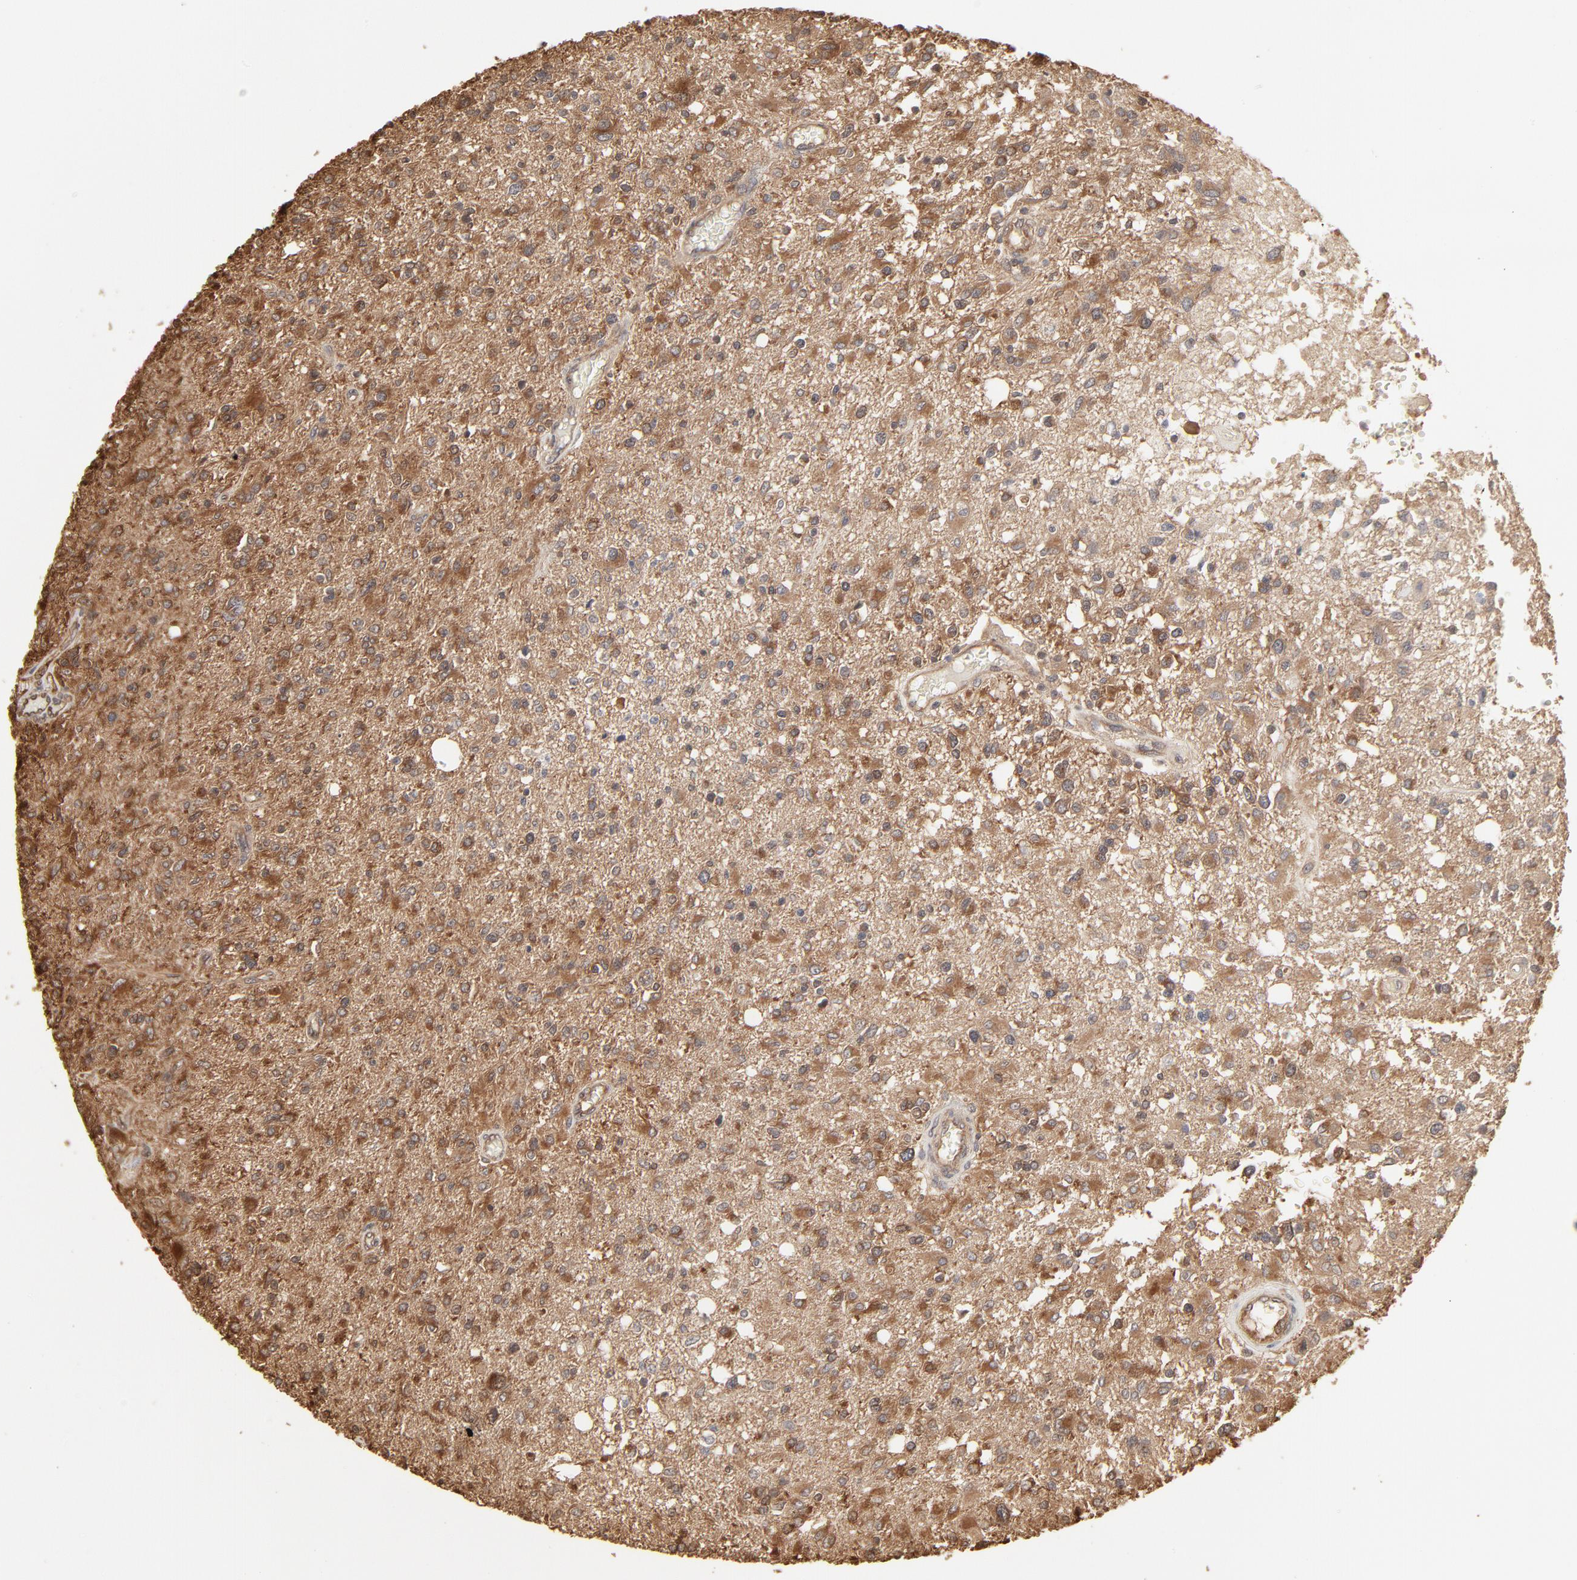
{"staining": {"intensity": "moderate", "quantity": ">75%", "location": "cytoplasmic/membranous"}, "tissue": "glioma", "cell_type": "Tumor cells", "image_type": "cancer", "snomed": [{"axis": "morphology", "description": "Glioma, malignant, High grade"}, {"axis": "topography", "description": "Cerebral cortex"}], "caption": "High-magnification brightfield microscopy of glioma stained with DAB (3,3'-diaminobenzidine) (brown) and counterstained with hematoxylin (blue). tumor cells exhibit moderate cytoplasmic/membranous staining is identified in approximately>75% of cells. (brown staining indicates protein expression, while blue staining denotes nuclei).", "gene": "PPP2CA", "patient": {"sex": "male", "age": 76}}